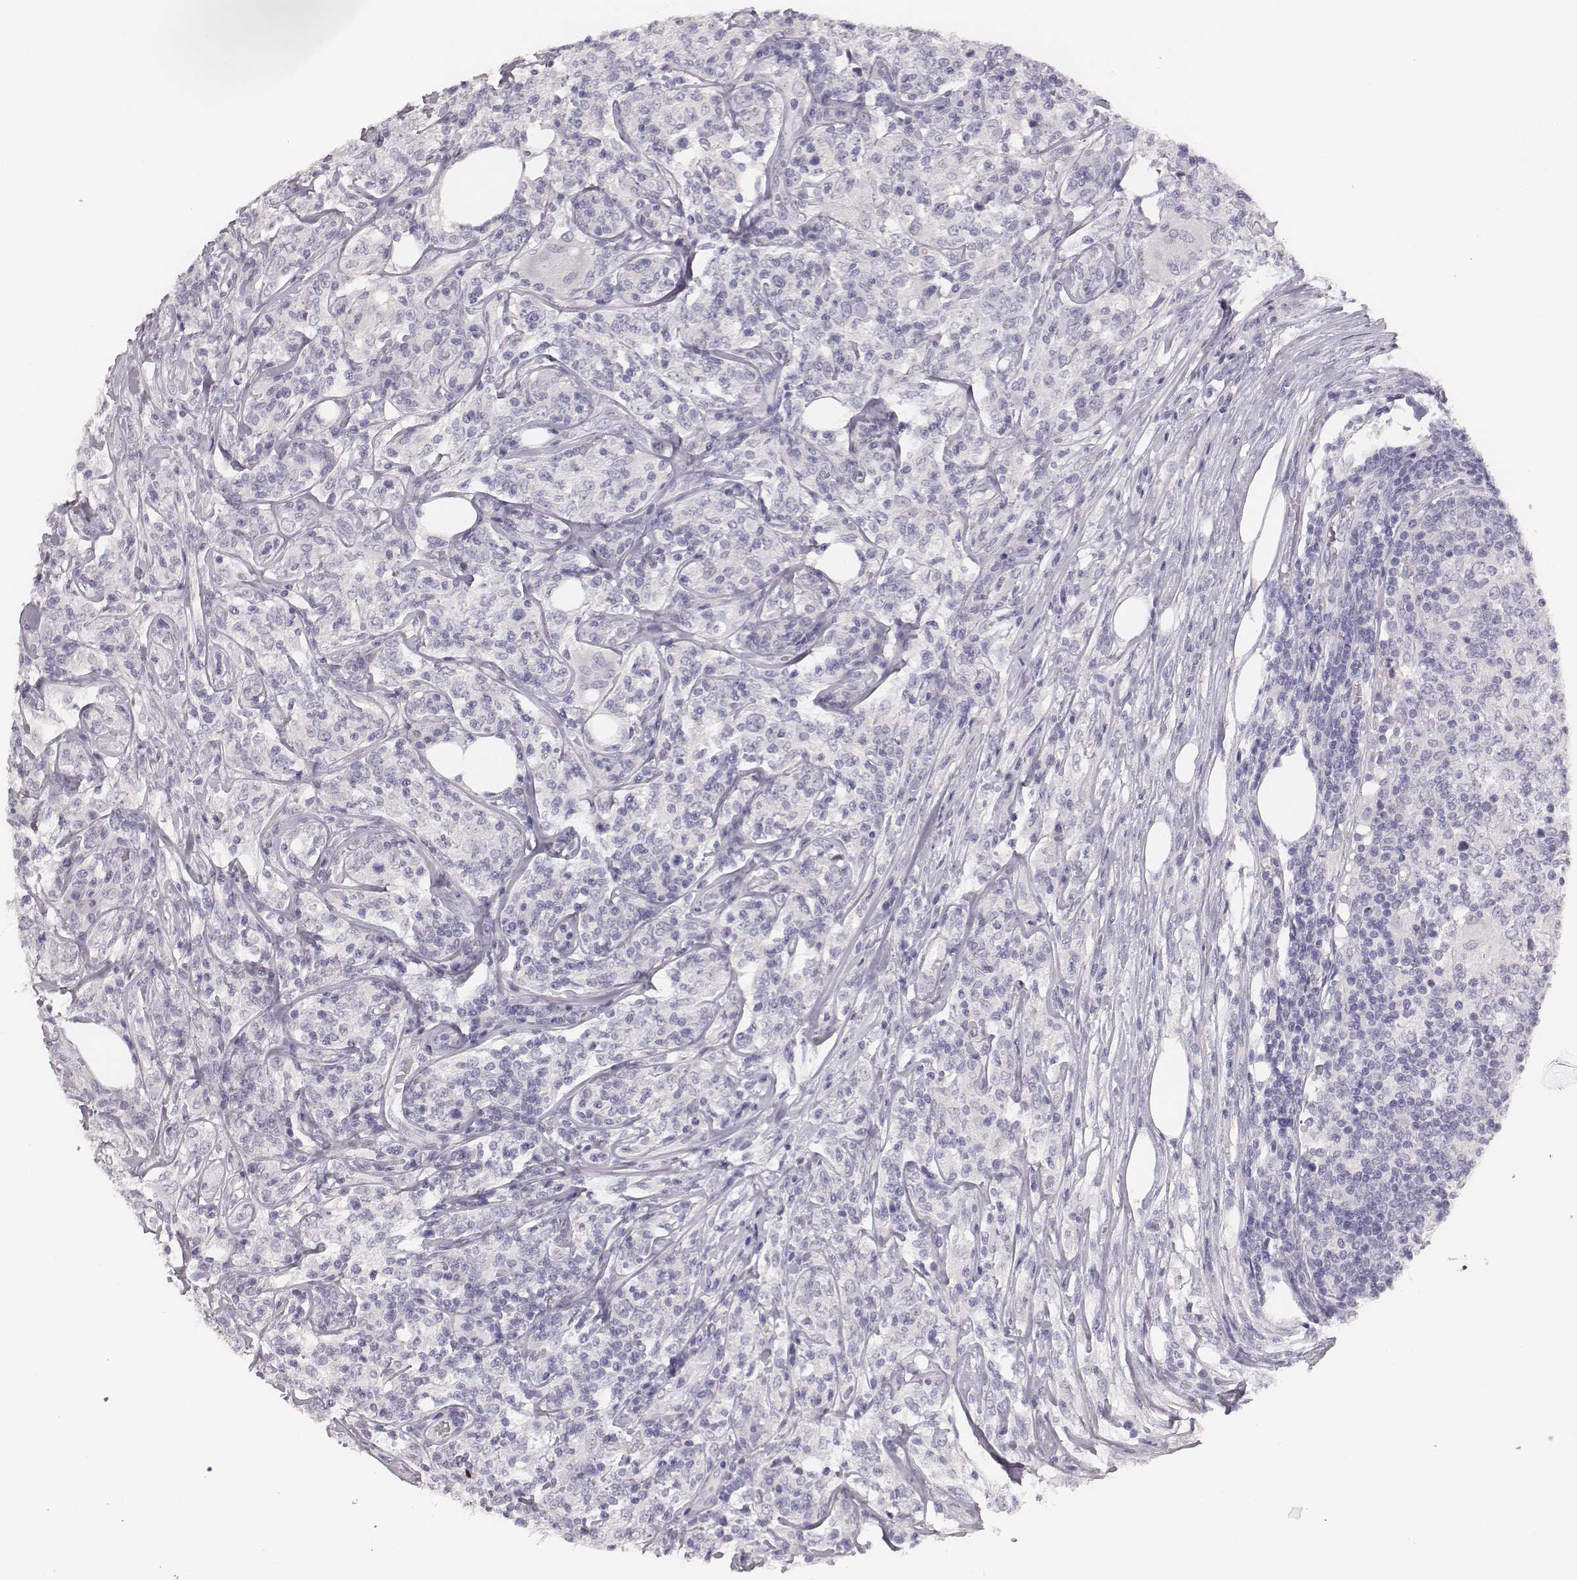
{"staining": {"intensity": "negative", "quantity": "none", "location": "none"}, "tissue": "lymphoma", "cell_type": "Tumor cells", "image_type": "cancer", "snomed": [{"axis": "morphology", "description": "Malignant lymphoma, non-Hodgkin's type, High grade"}, {"axis": "topography", "description": "Lymph node"}], "caption": "Immunohistochemistry histopathology image of neoplastic tissue: human lymphoma stained with DAB displays no significant protein positivity in tumor cells. (Brightfield microscopy of DAB immunohistochemistry (IHC) at high magnification).", "gene": "MYH6", "patient": {"sex": "female", "age": 84}}